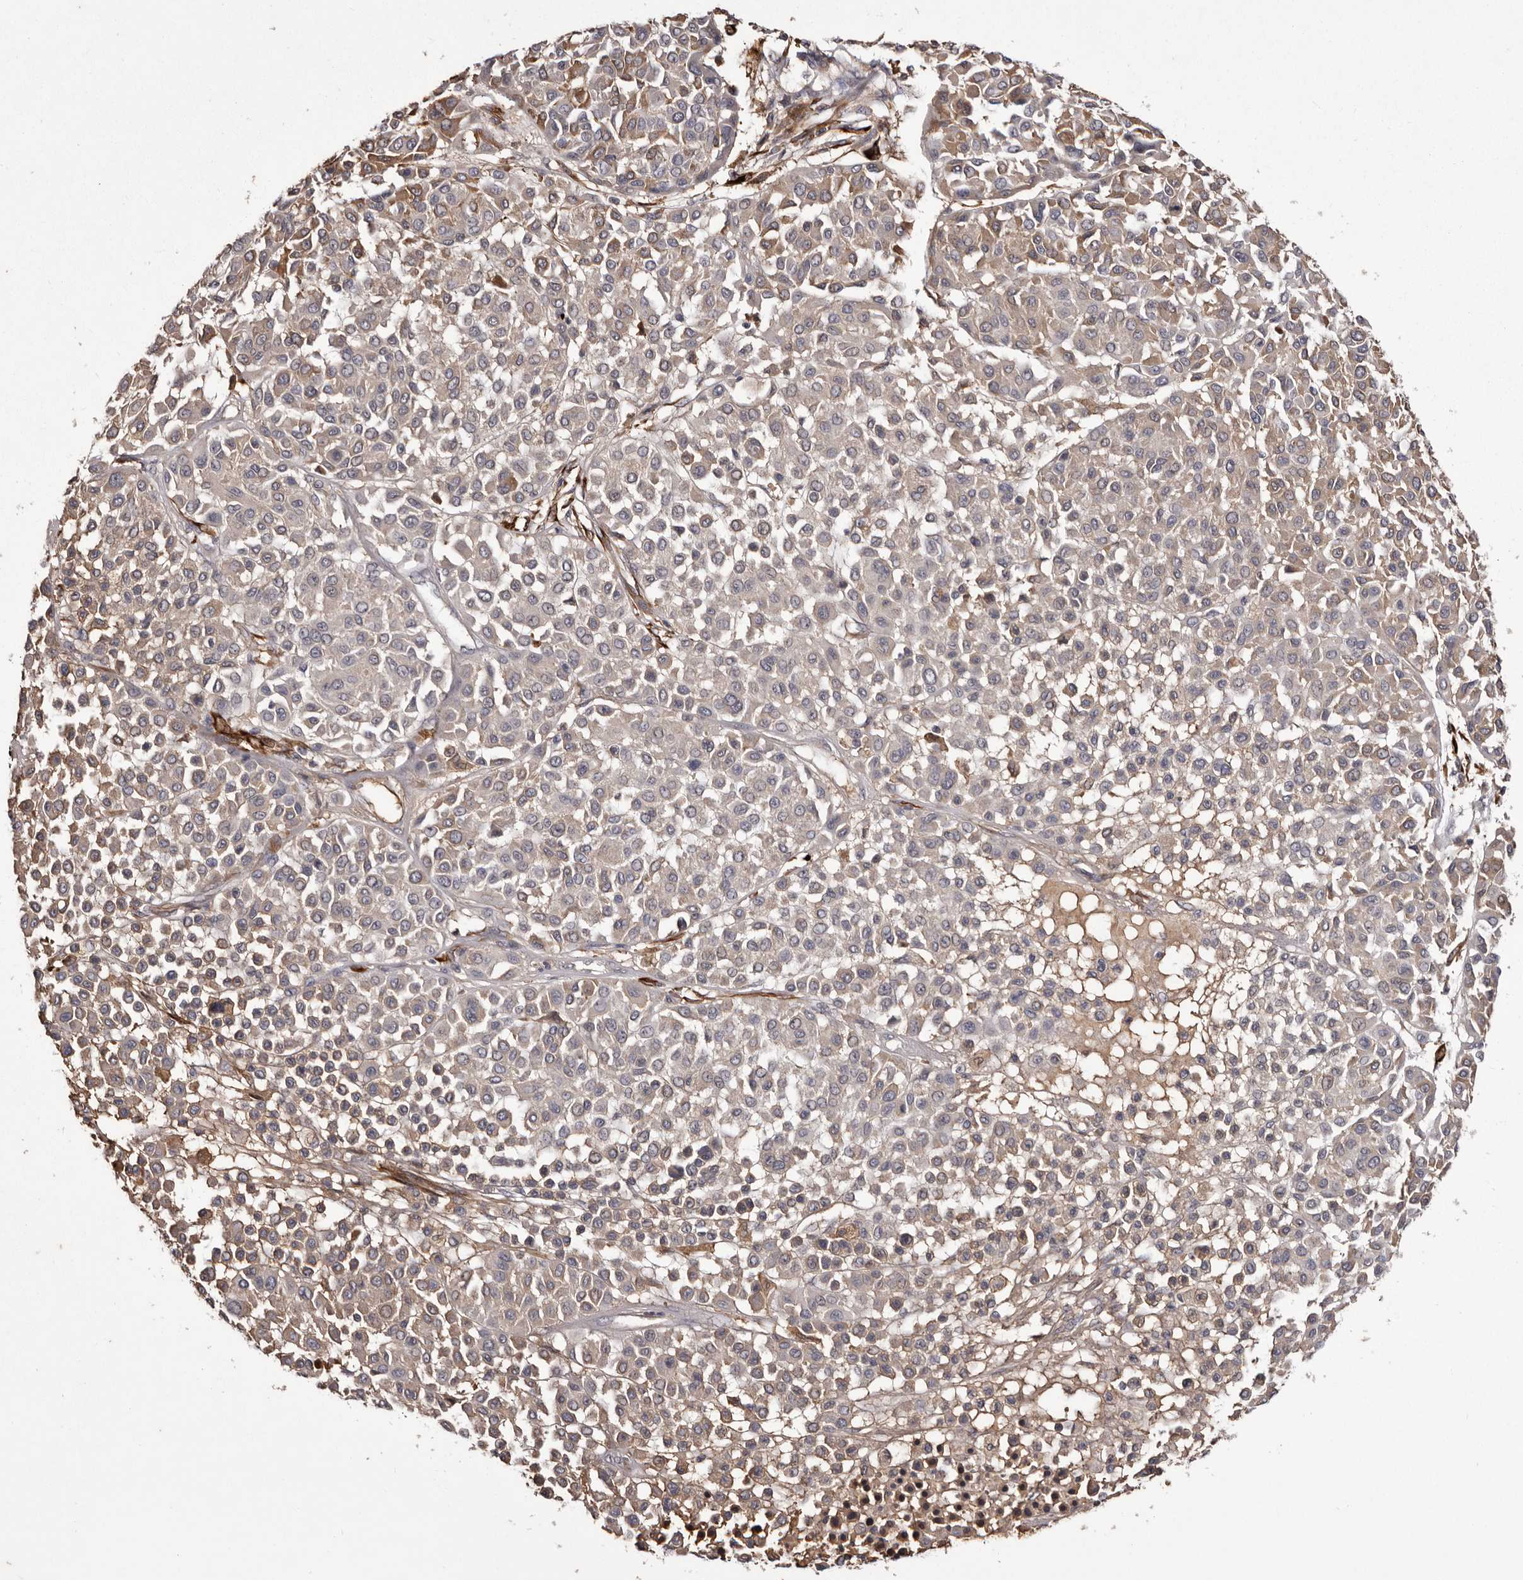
{"staining": {"intensity": "negative", "quantity": "none", "location": "none"}, "tissue": "melanoma", "cell_type": "Tumor cells", "image_type": "cancer", "snomed": [{"axis": "morphology", "description": "Malignant melanoma, Metastatic site"}, {"axis": "topography", "description": "Soft tissue"}], "caption": "This is a image of immunohistochemistry staining of malignant melanoma (metastatic site), which shows no positivity in tumor cells. The staining is performed using DAB (3,3'-diaminobenzidine) brown chromogen with nuclei counter-stained in using hematoxylin.", "gene": "CYP1B1", "patient": {"sex": "male", "age": 41}}